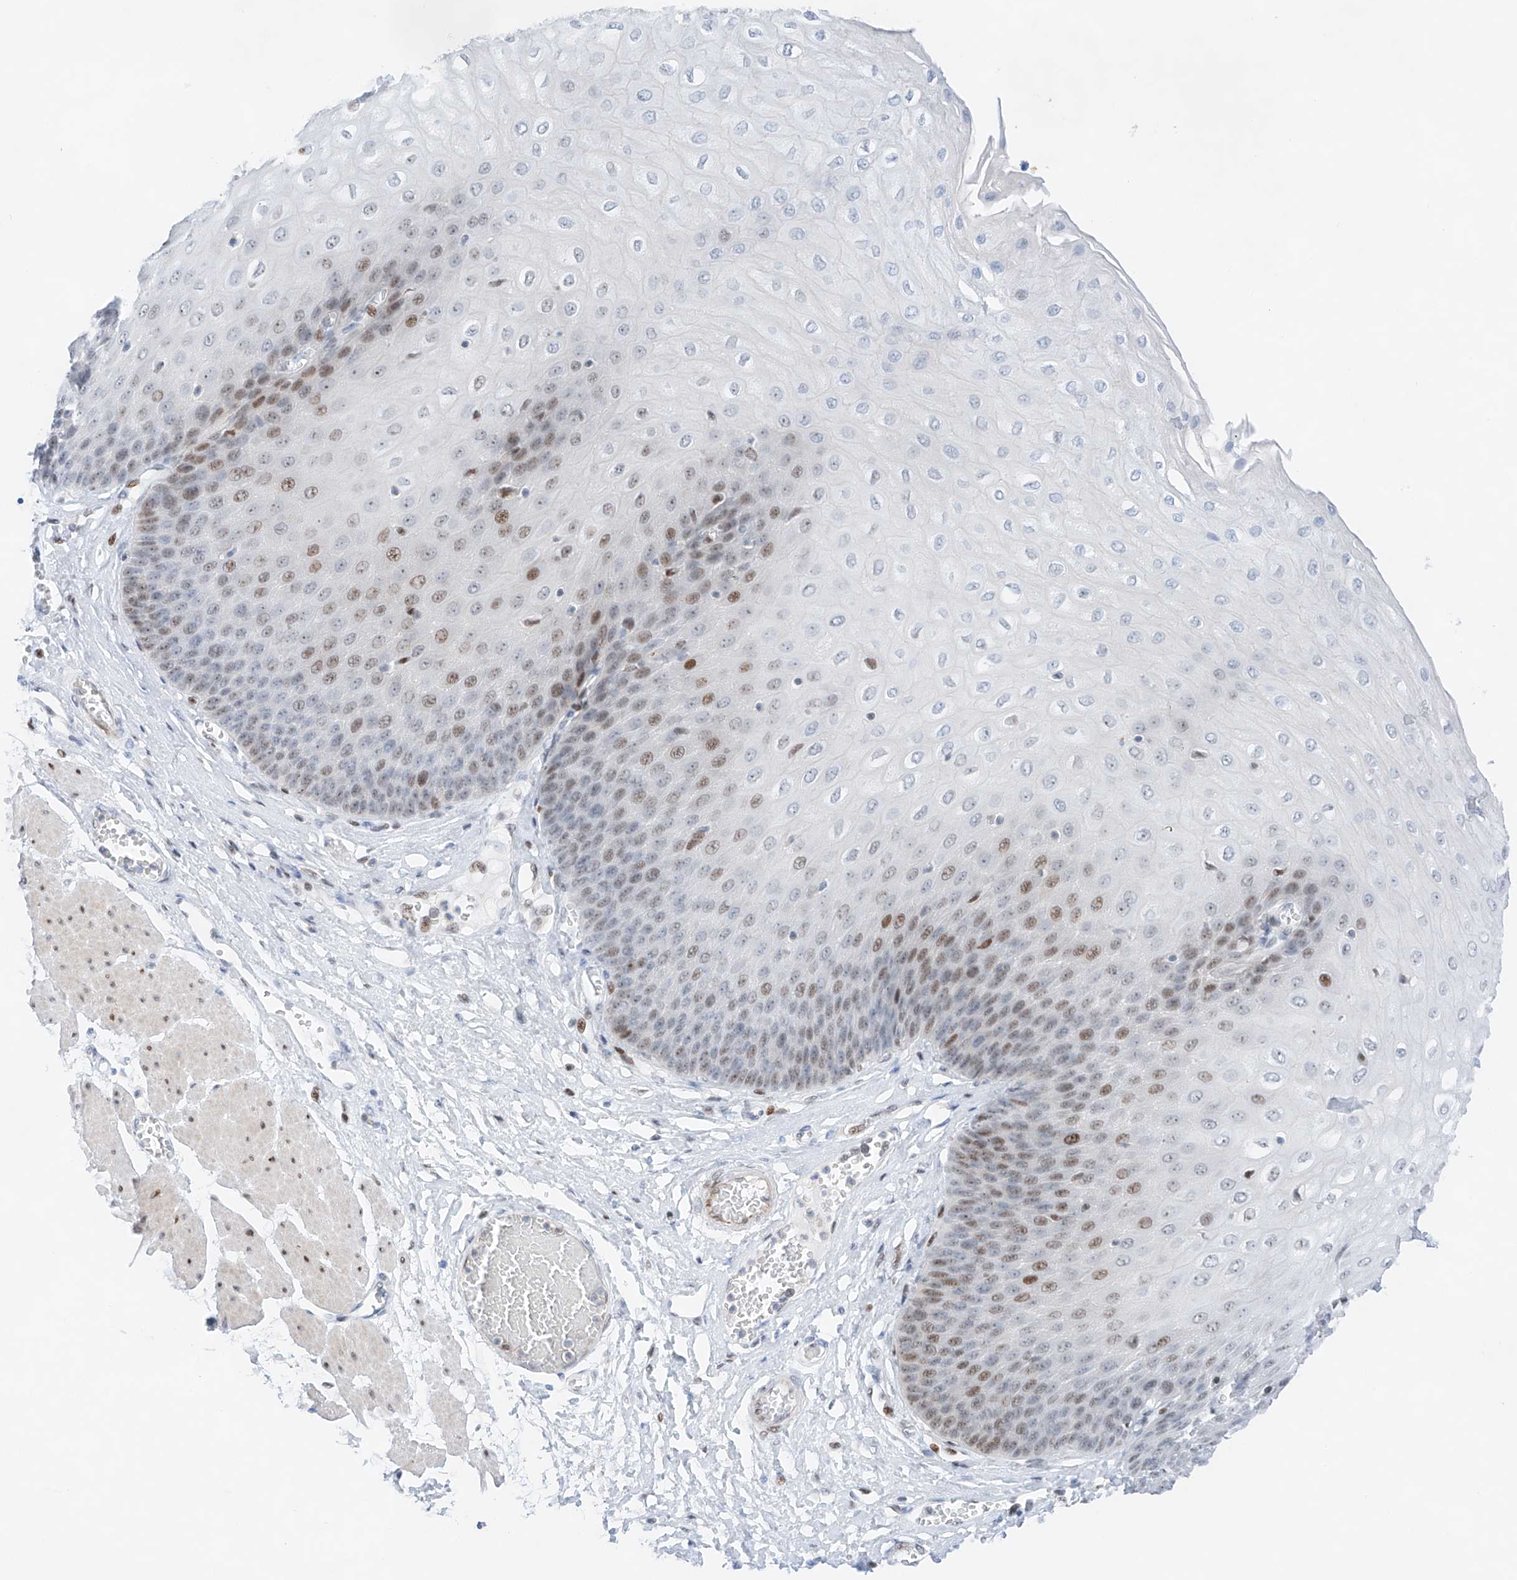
{"staining": {"intensity": "moderate", "quantity": "25%-75%", "location": "nuclear"}, "tissue": "esophagus", "cell_type": "Squamous epithelial cells", "image_type": "normal", "snomed": [{"axis": "morphology", "description": "Normal tissue, NOS"}, {"axis": "topography", "description": "Esophagus"}], "caption": "High-power microscopy captured an immunohistochemistry histopathology image of normal esophagus, revealing moderate nuclear staining in approximately 25%-75% of squamous epithelial cells.", "gene": "NT5C3B", "patient": {"sex": "male", "age": 60}}